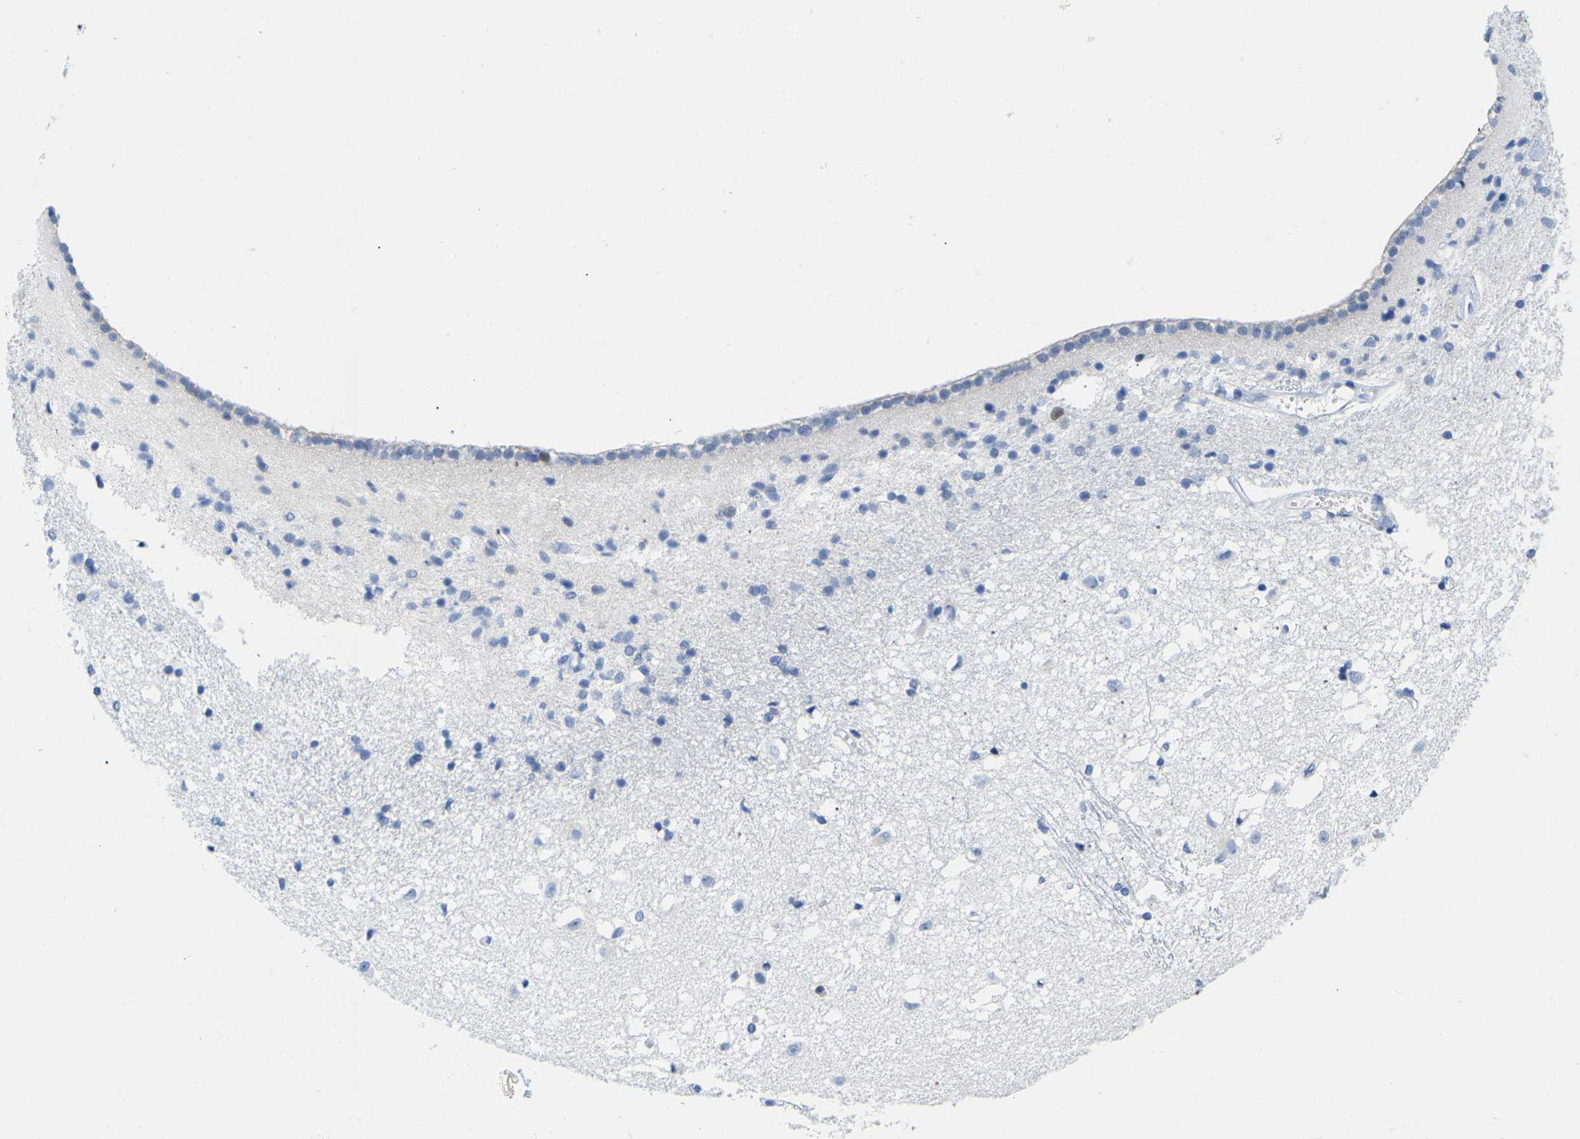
{"staining": {"intensity": "negative", "quantity": "none", "location": "none"}, "tissue": "caudate", "cell_type": "Glial cells", "image_type": "normal", "snomed": [{"axis": "morphology", "description": "Normal tissue, NOS"}, {"axis": "topography", "description": "Lateral ventricle wall"}], "caption": "The immunohistochemistry image has no significant staining in glial cells of caudate. Nuclei are stained in blue.", "gene": "UPK3A", "patient": {"sex": "male", "age": 45}}